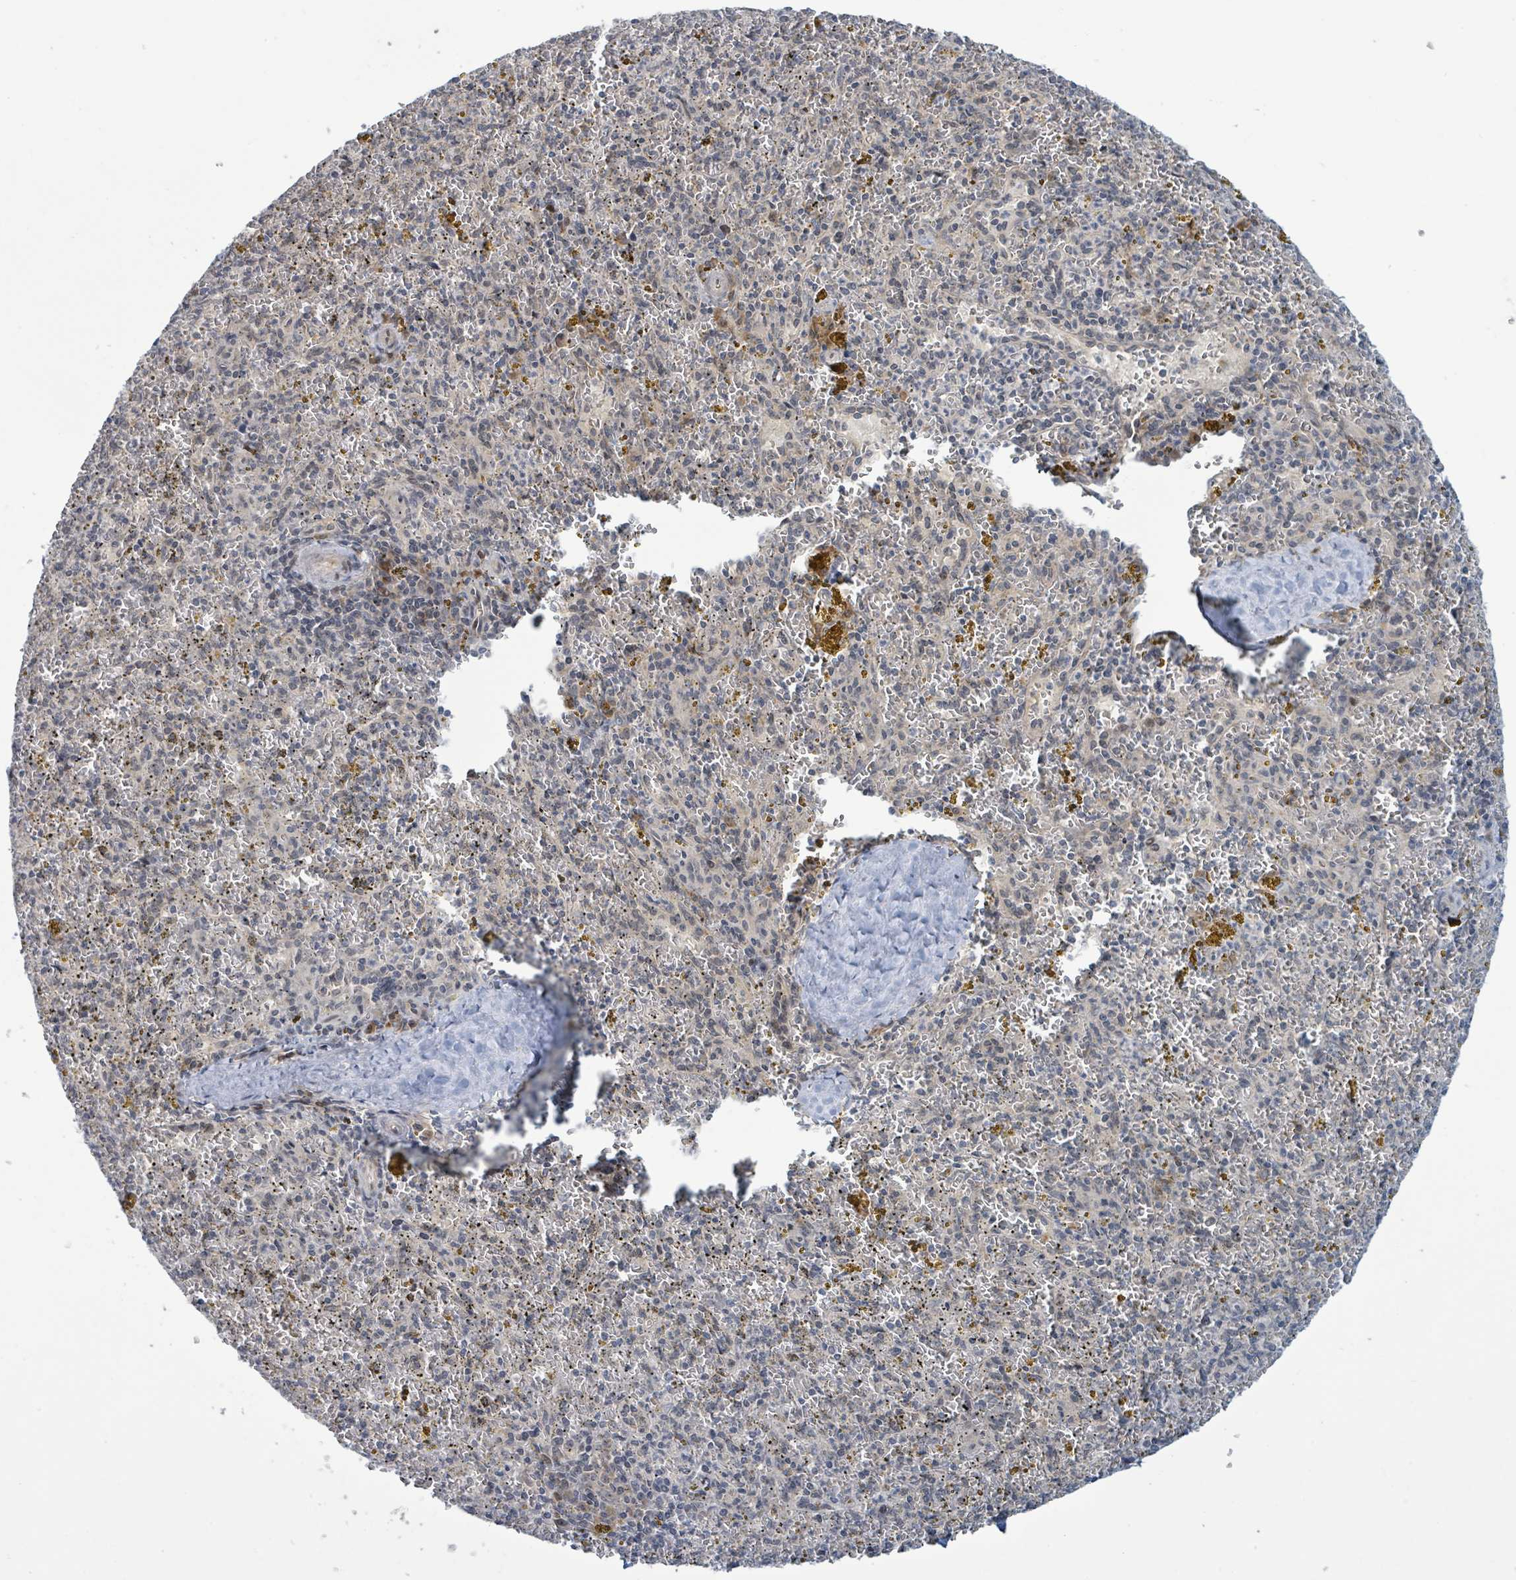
{"staining": {"intensity": "negative", "quantity": "none", "location": "none"}, "tissue": "spleen", "cell_type": "Cells in red pulp", "image_type": "normal", "snomed": [{"axis": "morphology", "description": "Normal tissue, NOS"}, {"axis": "topography", "description": "Spleen"}], "caption": "DAB immunohistochemical staining of benign spleen reveals no significant staining in cells in red pulp.", "gene": "RPL32", "patient": {"sex": "male", "age": 57}}